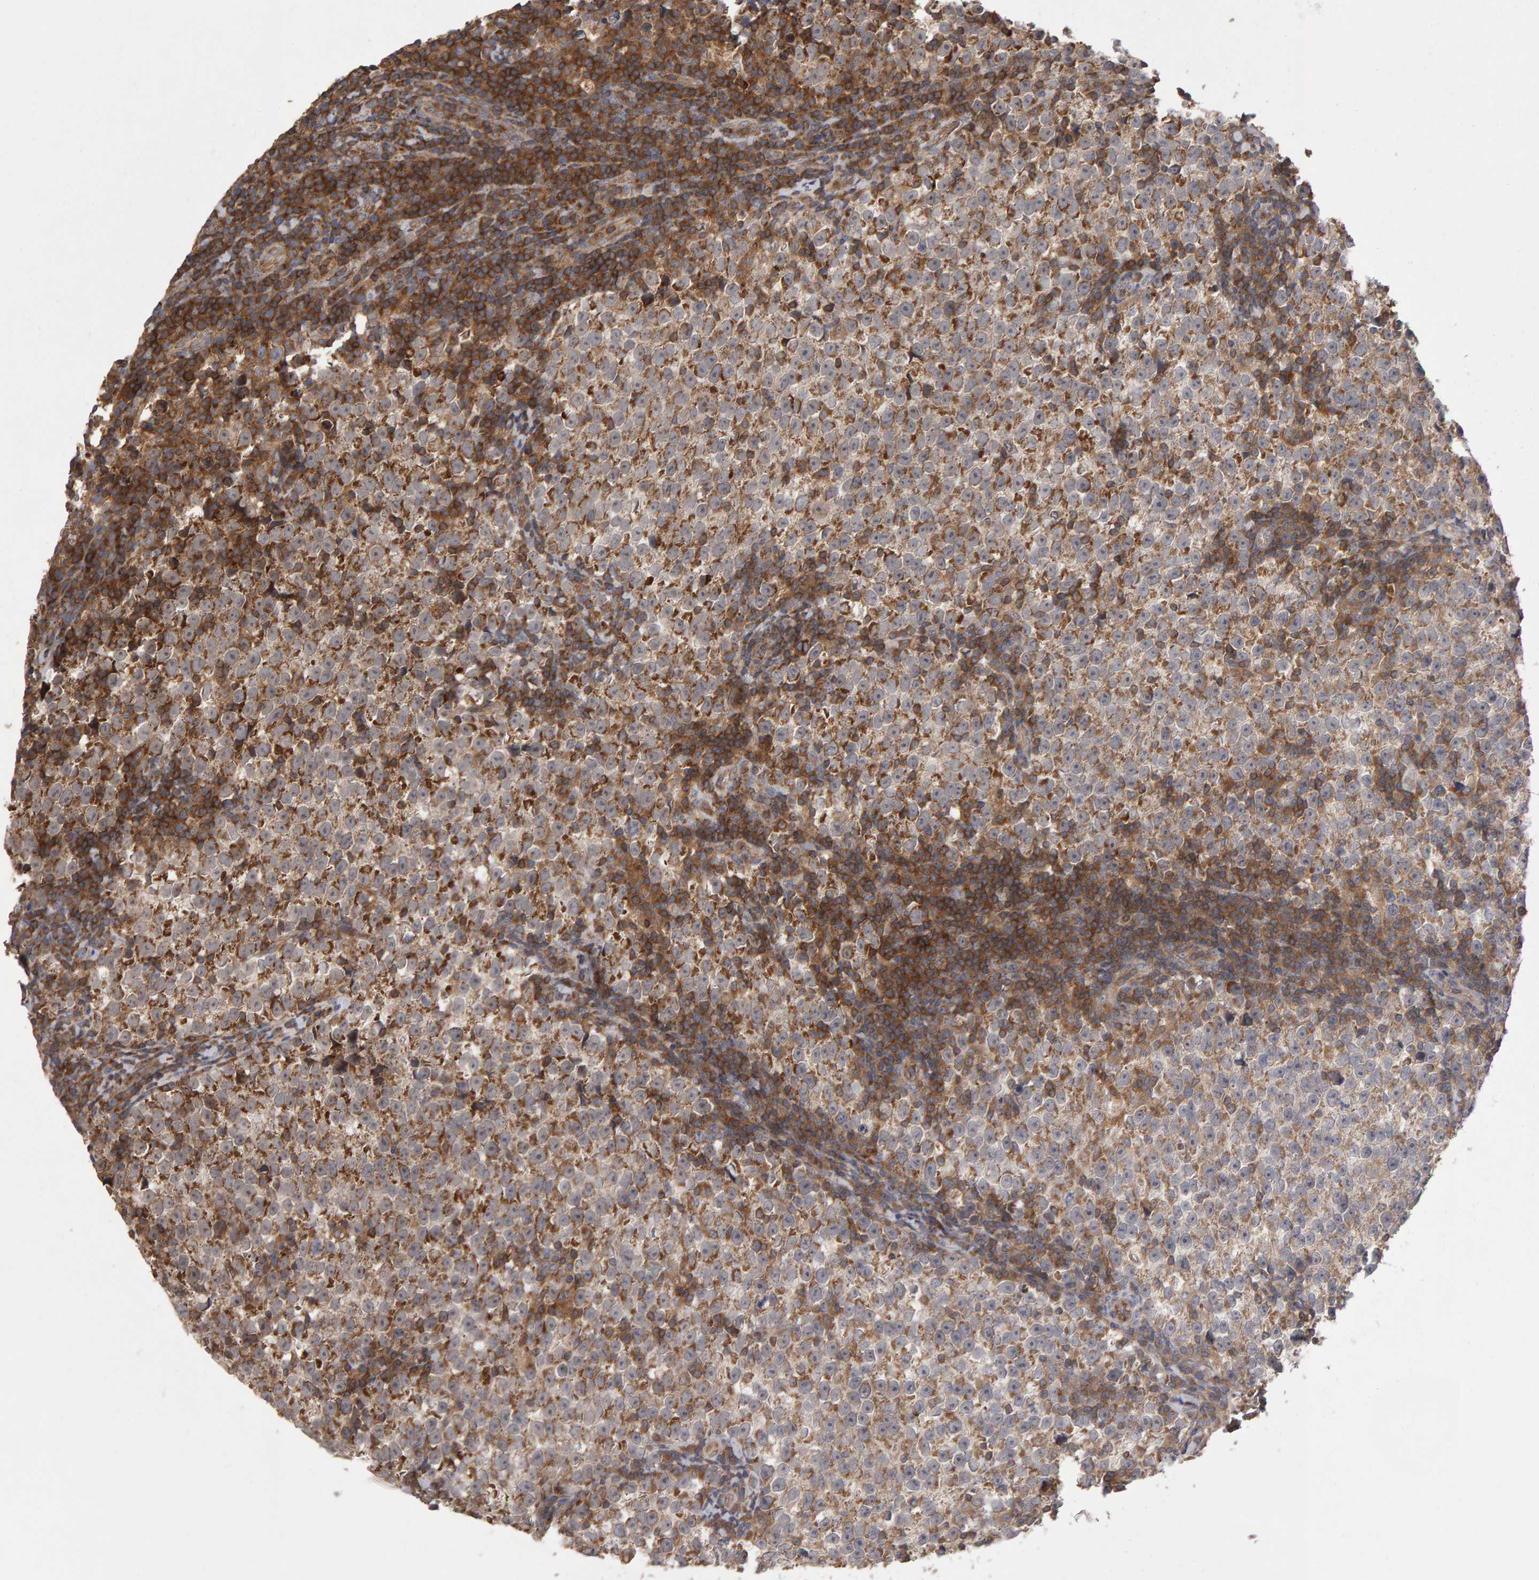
{"staining": {"intensity": "moderate", "quantity": ">75%", "location": "cytoplasmic/membranous"}, "tissue": "testis cancer", "cell_type": "Tumor cells", "image_type": "cancer", "snomed": [{"axis": "morphology", "description": "Normal tissue, NOS"}, {"axis": "morphology", "description": "Seminoma, NOS"}, {"axis": "topography", "description": "Testis"}], "caption": "Human testis seminoma stained with a protein marker displays moderate staining in tumor cells.", "gene": "PGS1", "patient": {"sex": "male", "age": 43}}